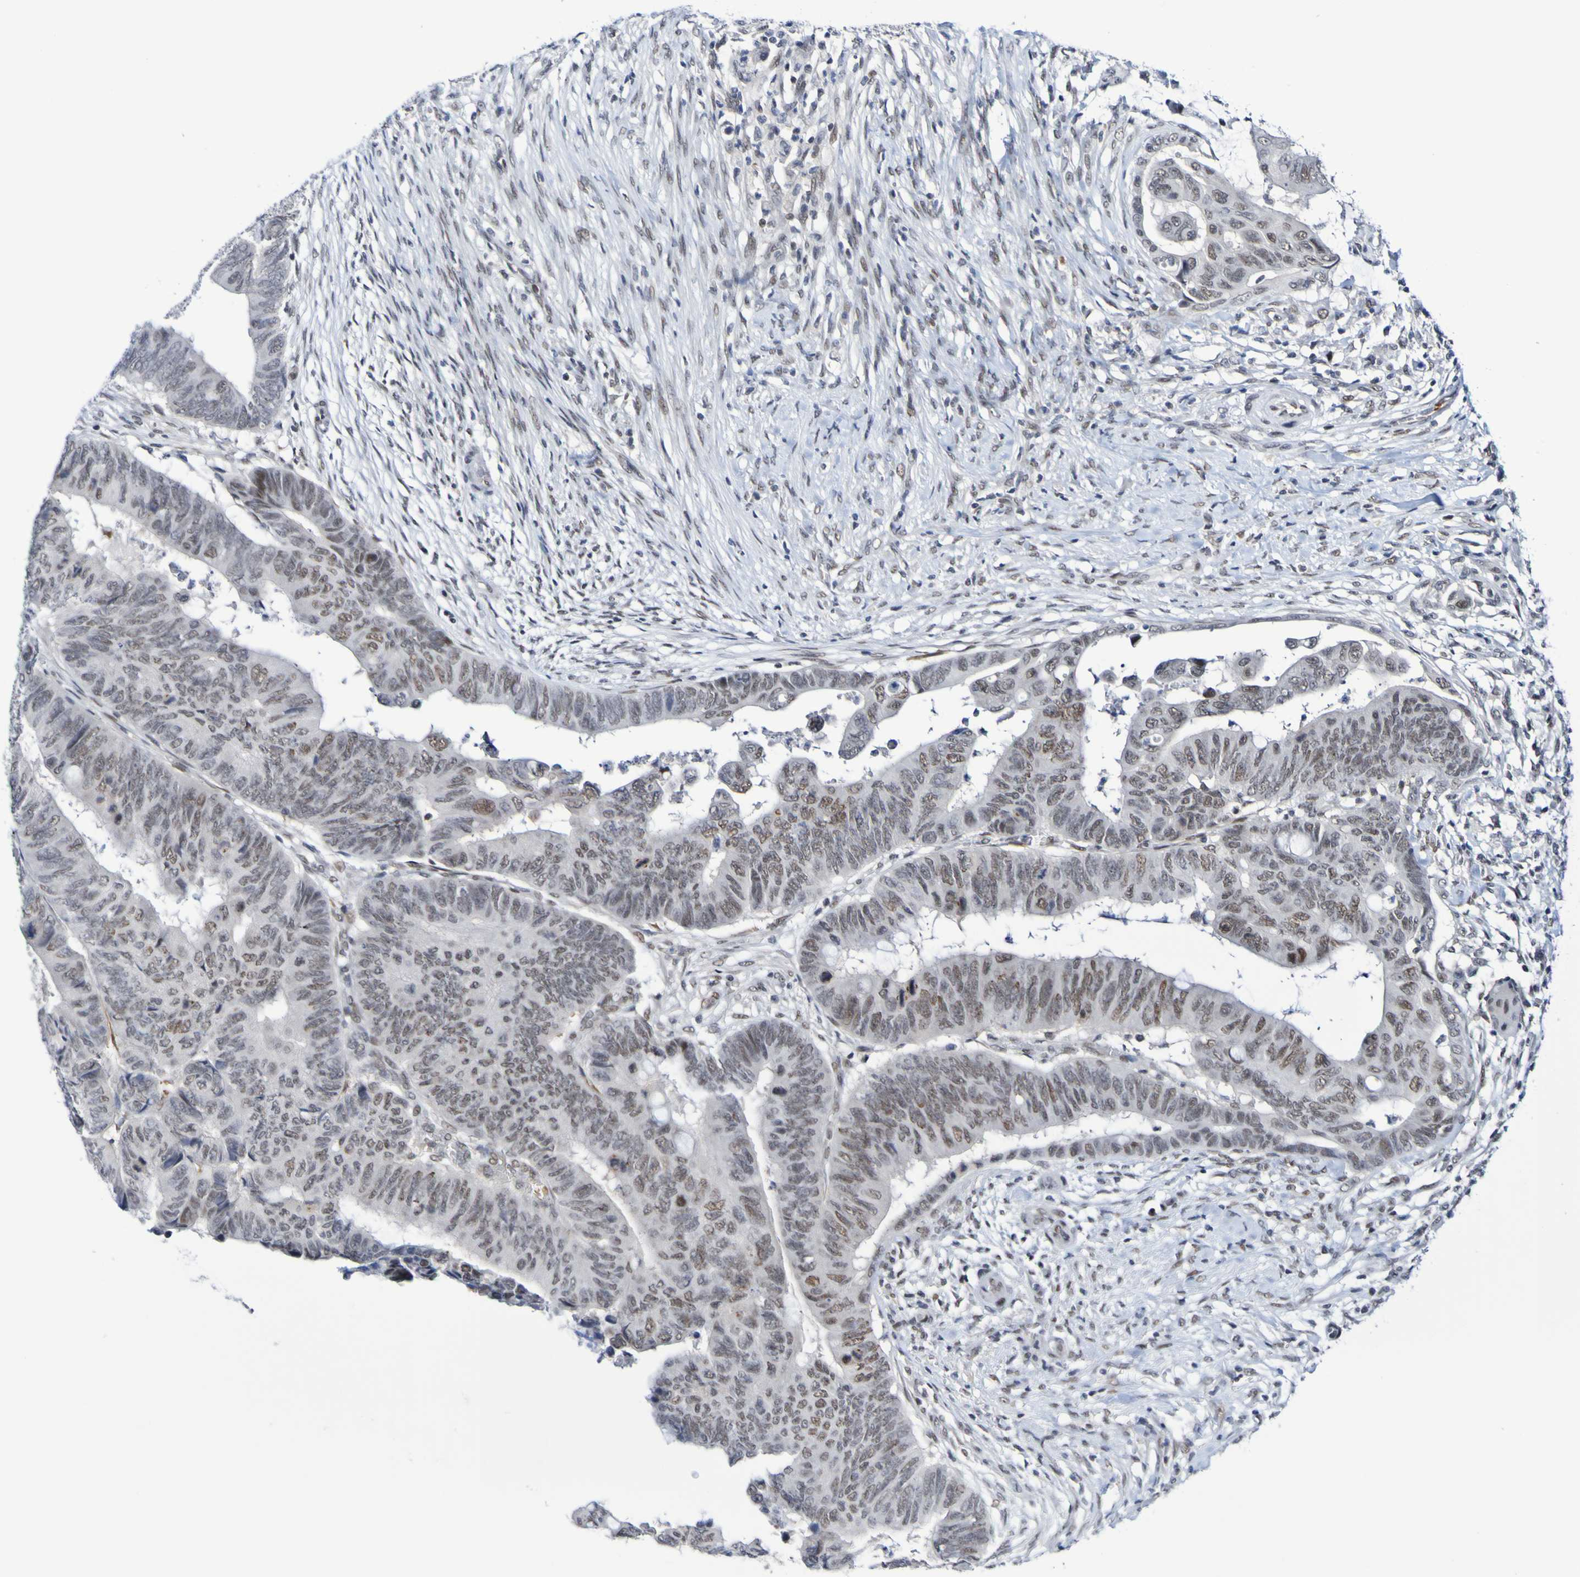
{"staining": {"intensity": "moderate", "quantity": "25%-75%", "location": "nuclear"}, "tissue": "colorectal cancer", "cell_type": "Tumor cells", "image_type": "cancer", "snomed": [{"axis": "morphology", "description": "Normal tissue, NOS"}, {"axis": "morphology", "description": "Adenocarcinoma, NOS"}, {"axis": "topography", "description": "Rectum"}, {"axis": "topography", "description": "Peripheral nerve tissue"}], "caption": "Human colorectal cancer (adenocarcinoma) stained with a protein marker reveals moderate staining in tumor cells.", "gene": "PCGF1", "patient": {"sex": "male", "age": 92}}